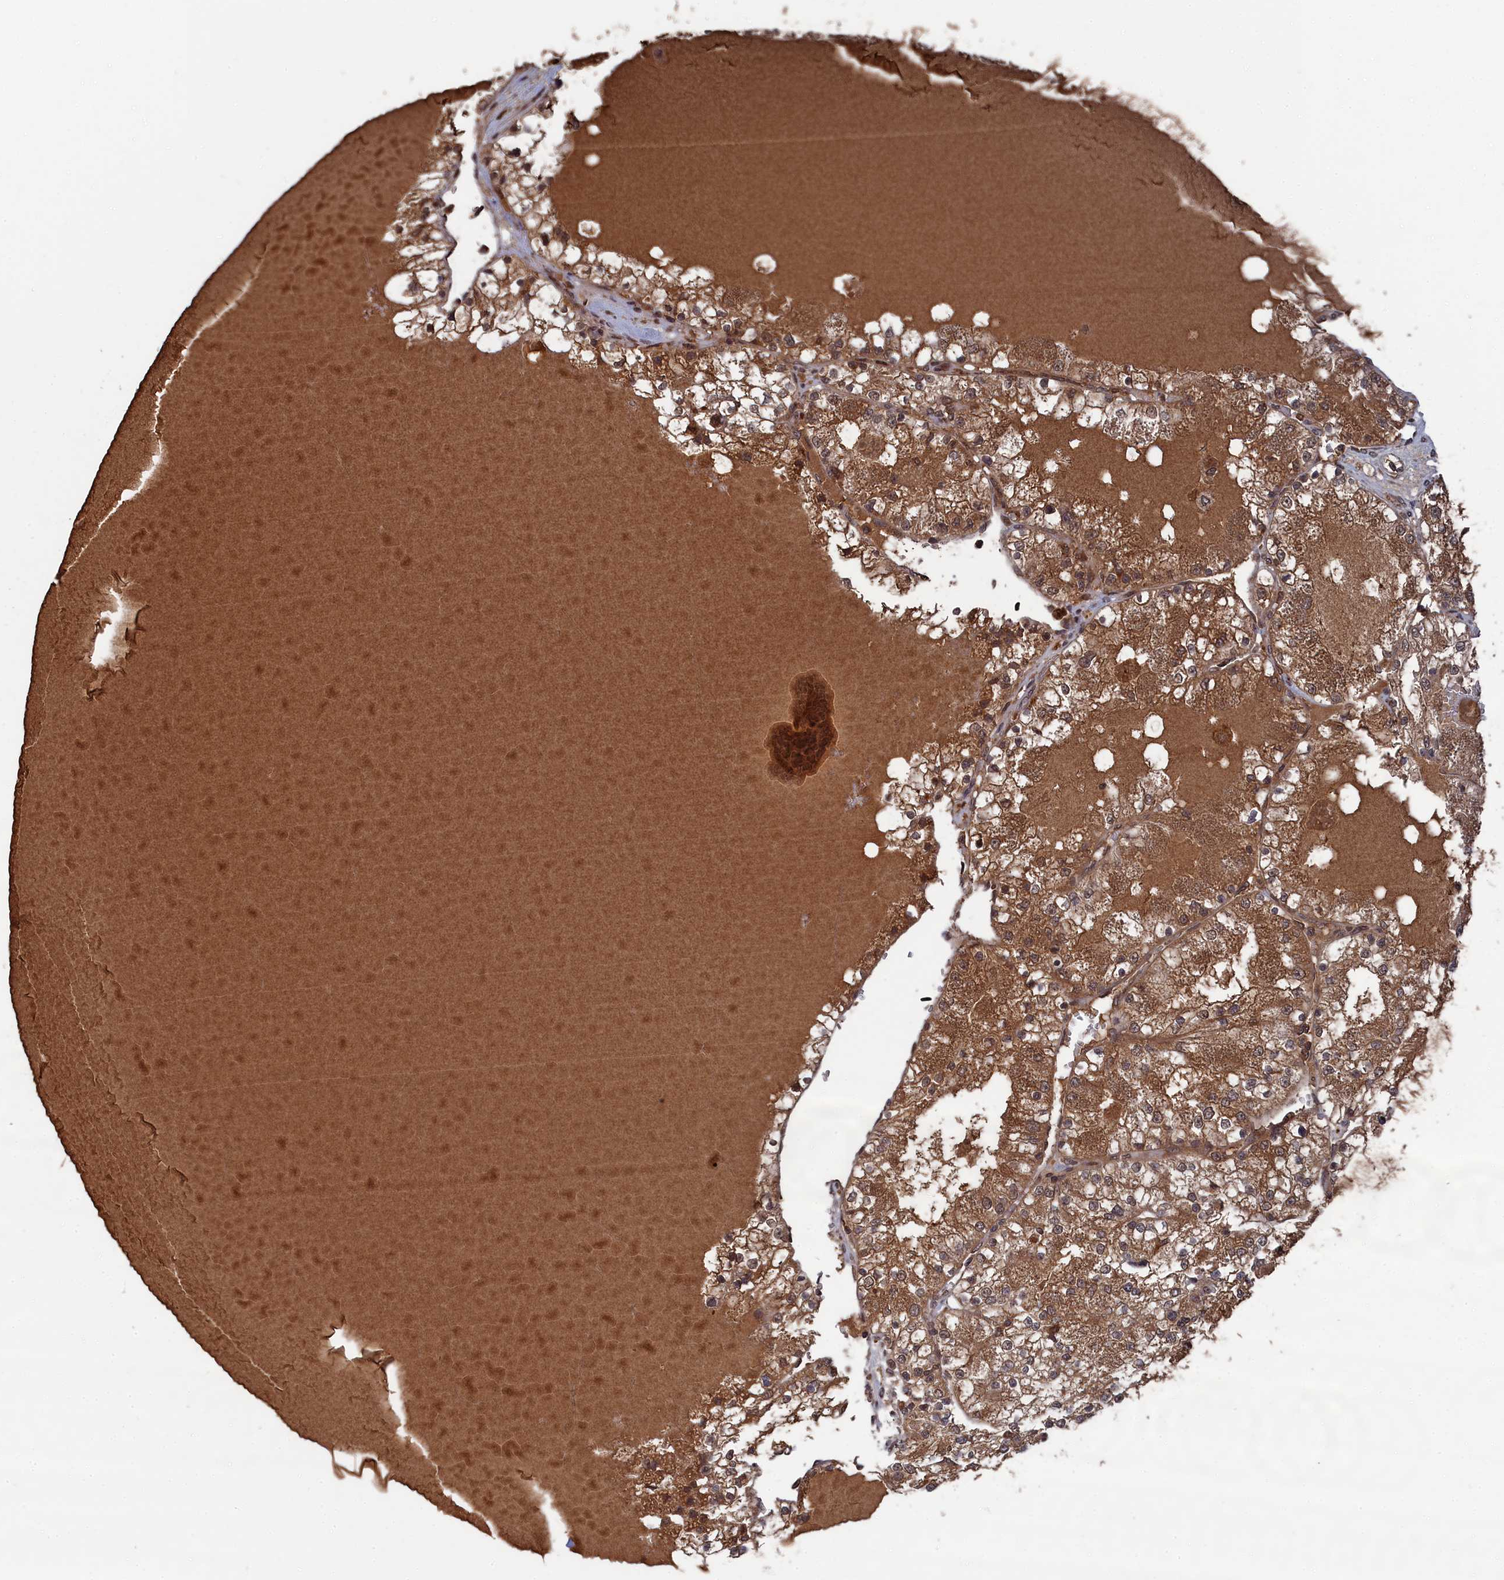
{"staining": {"intensity": "strong", "quantity": ">75%", "location": "cytoplasmic/membranous"}, "tissue": "renal cancer", "cell_type": "Tumor cells", "image_type": "cancer", "snomed": [{"axis": "morphology", "description": "Normal tissue, NOS"}, {"axis": "morphology", "description": "Adenocarcinoma, NOS"}, {"axis": "topography", "description": "Kidney"}], "caption": "High-magnification brightfield microscopy of renal adenocarcinoma stained with DAB (brown) and counterstained with hematoxylin (blue). tumor cells exhibit strong cytoplasmic/membranous staining is appreciated in approximately>75% of cells. (DAB IHC, brown staining for protein, blue staining for nuclei).", "gene": "CEACAM21", "patient": {"sex": "male", "age": 68}}